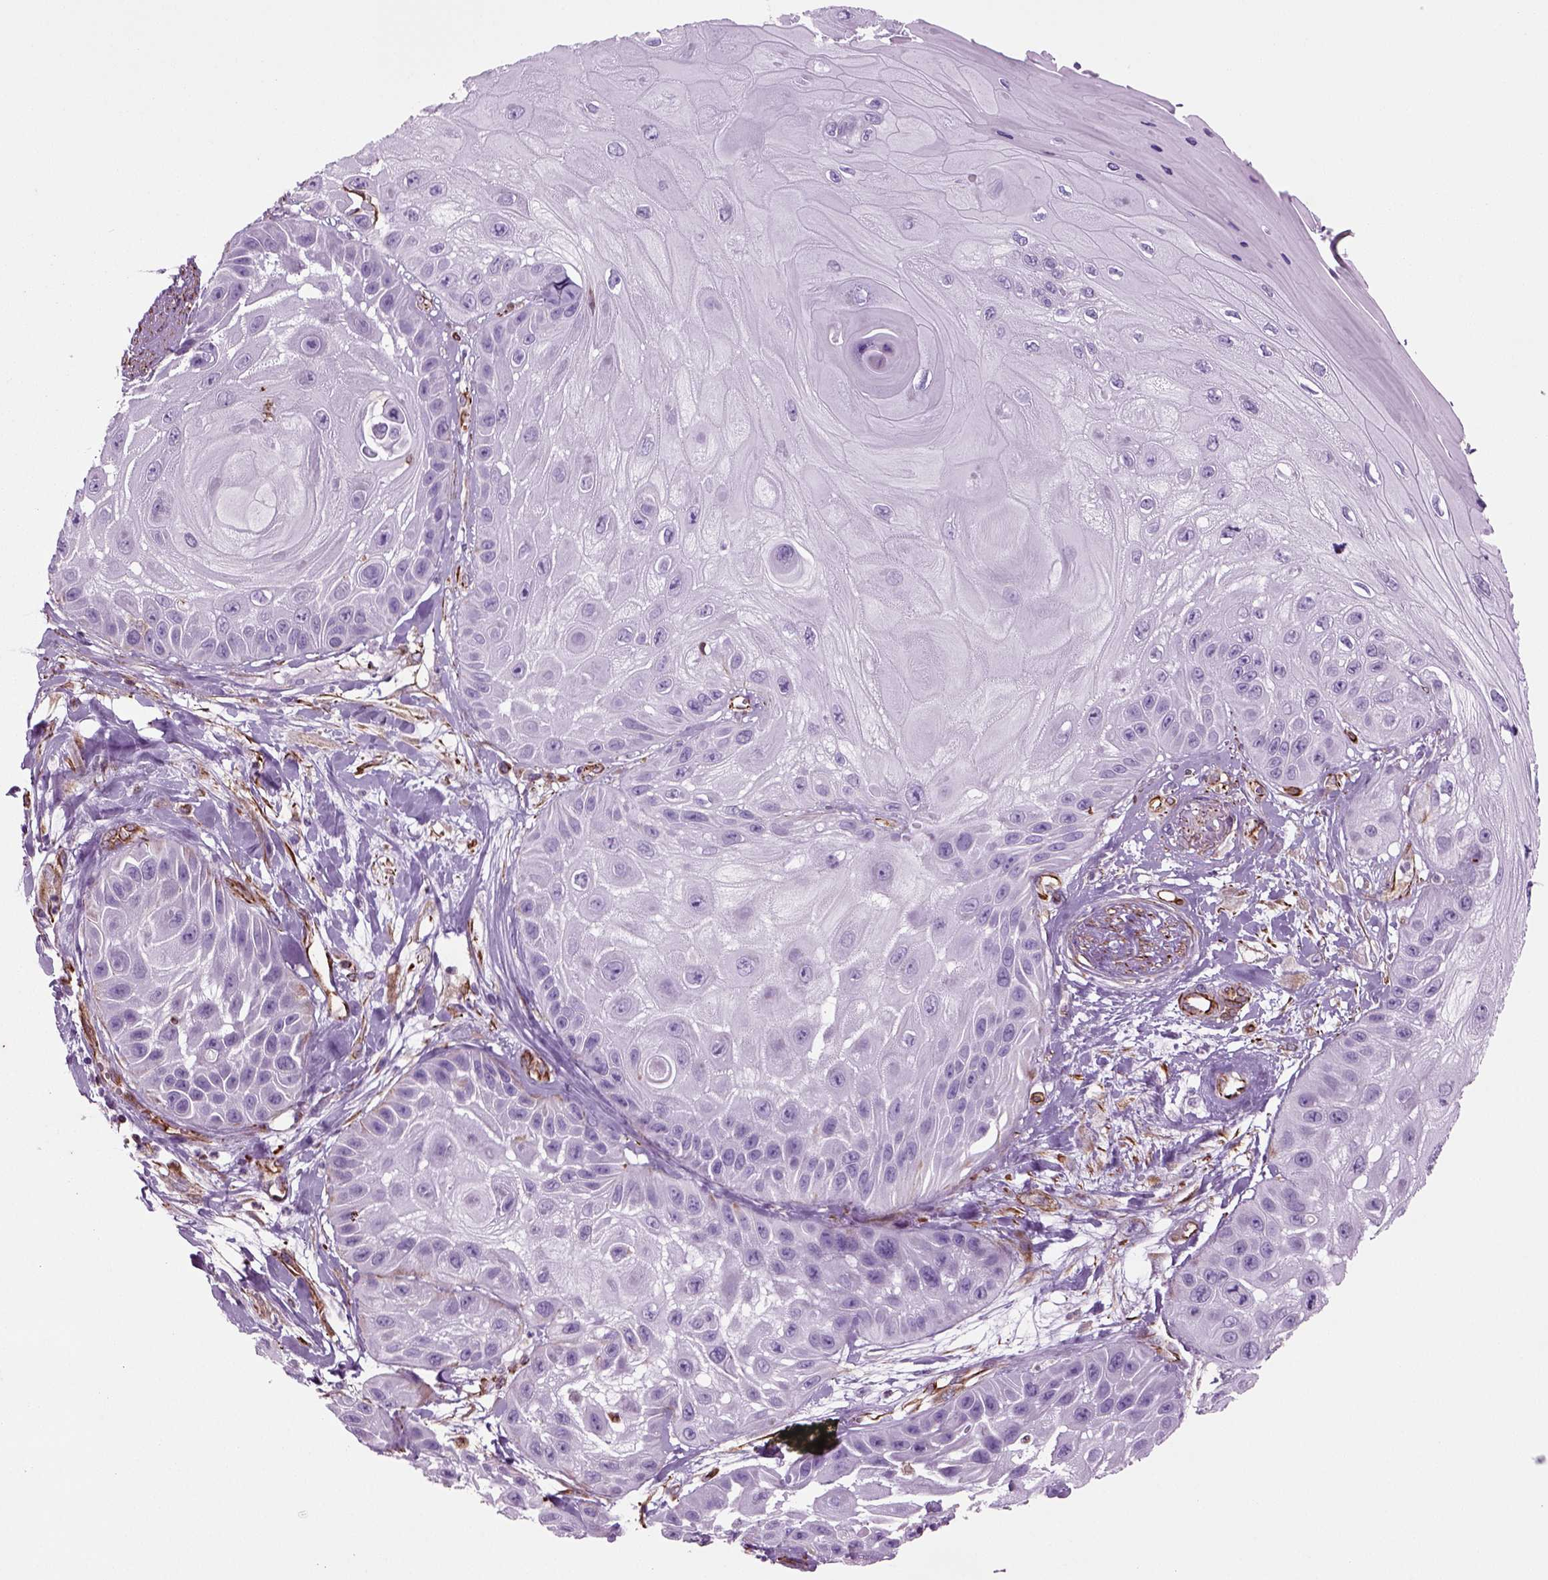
{"staining": {"intensity": "negative", "quantity": "none", "location": "none"}, "tissue": "skin cancer", "cell_type": "Tumor cells", "image_type": "cancer", "snomed": [{"axis": "morphology", "description": "Normal tissue, NOS"}, {"axis": "morphology", "description": "Squamous cell carcinoma, NOS"}, {"axis": "topography", "description": "Skin"}], "caption": "Immunohistochemical staining of human skin cancer (squamous cell carcinoma) shows no significant staining in tumor cells.", "gene": "ACER3", "patient": {"sex": "male", "age": 79}}